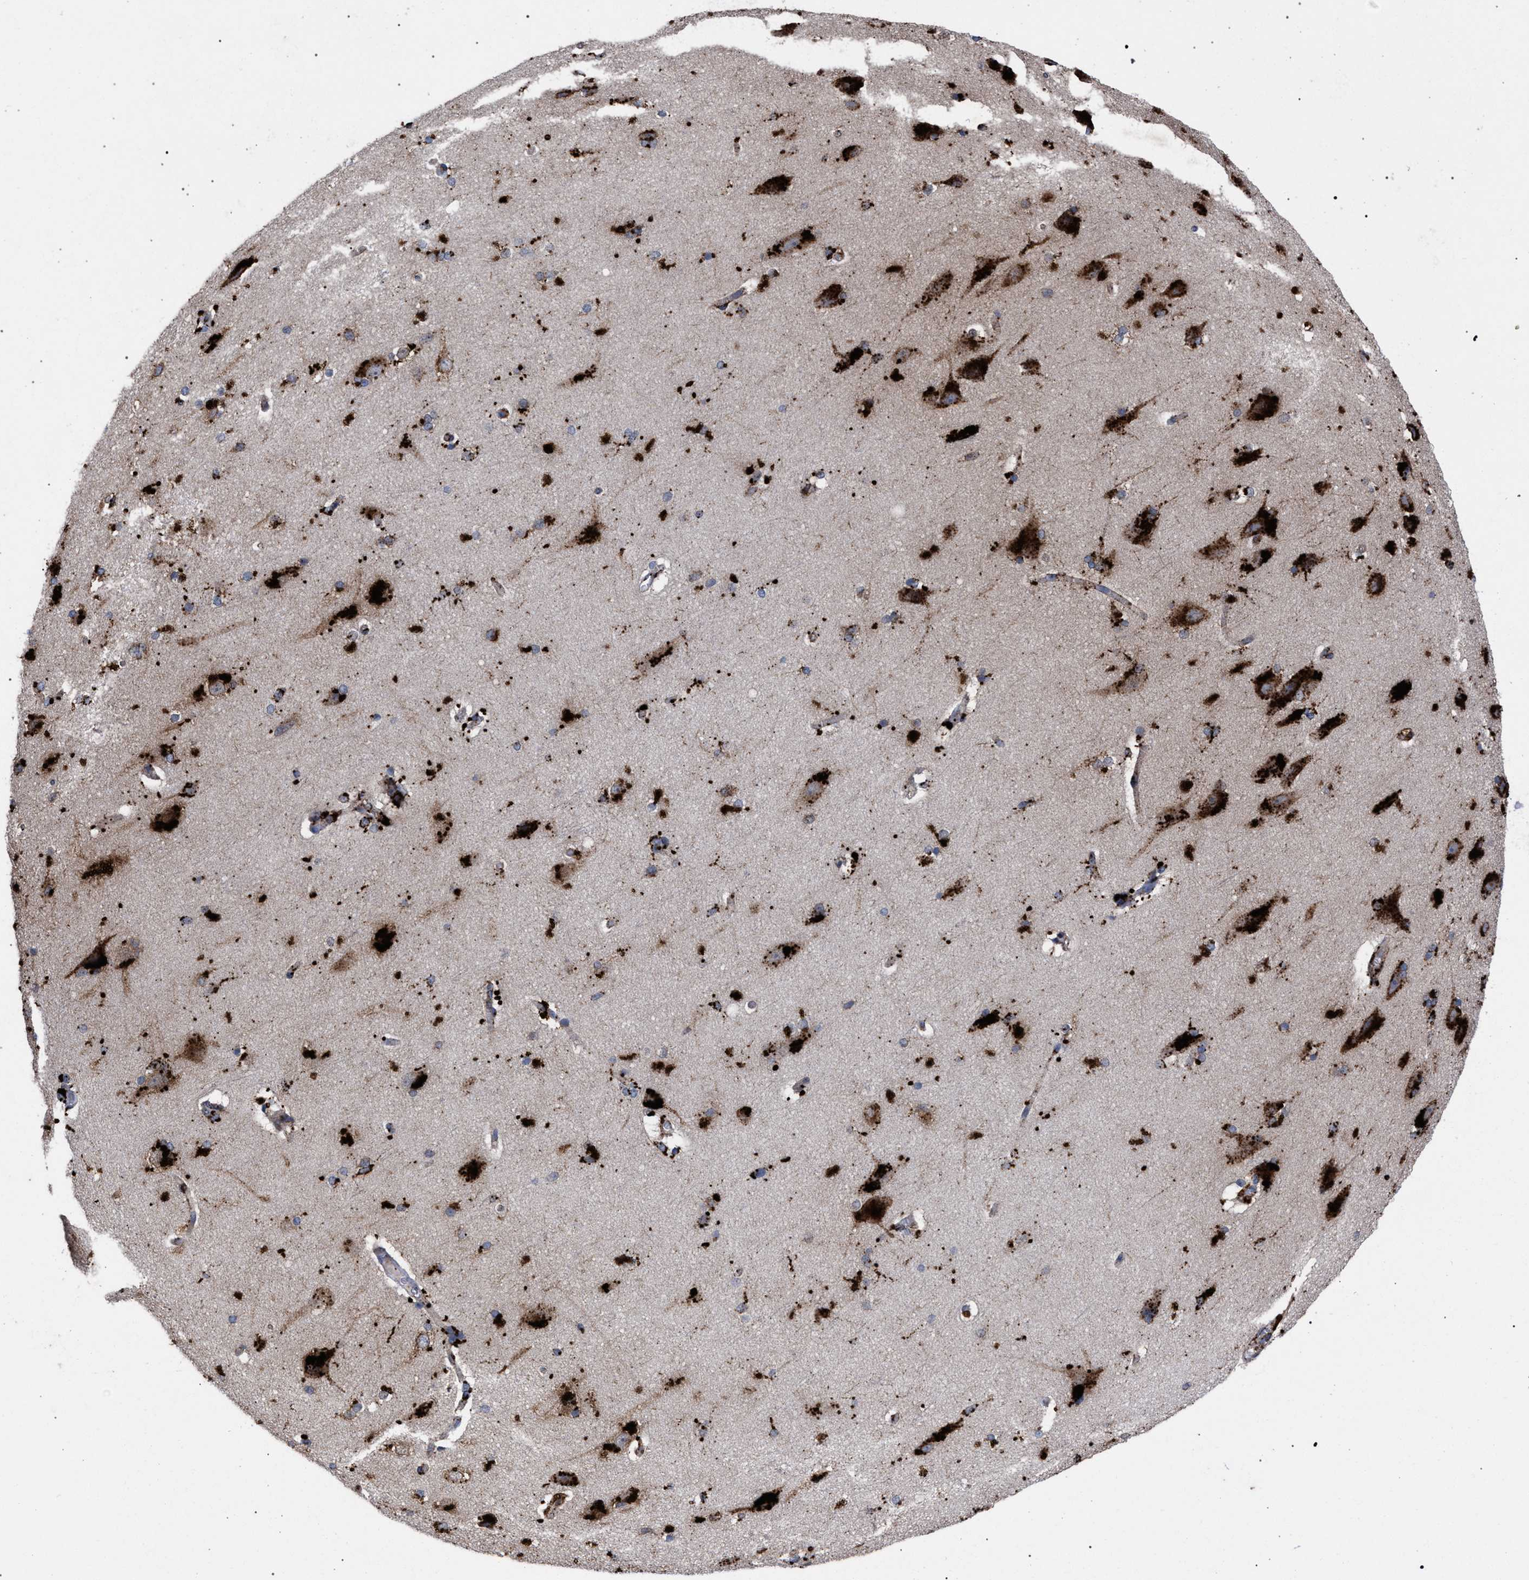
{"staining": {"intensity": "weak", "quantity": ">75%", "location": "cytoplasmic/membranous"}, "tissue": "cerebral cortex", "cell_type": "Endothelial cells", "image_type": "normal", "snomed": [{"axis": "morphology", "description": "Normal tissue, NOS"}, {"axis": "topography", "description": "Cerebral cortex"}, {"axis": "topography", "description": "Hippocampus"}], "caption": "IHC of normal cerebral cortex reveals low levels of weak cytoplasmic/membranous expression in approximately >75% of endothelial cells. The staining was performed using DAB (3,3'-diaminobenzidine), with brown indicating positive protein expression. Nuclei are stained blue with hematoxylin.", "gene": "PPT1", "patient": {"sex": "female", "age": 19}}